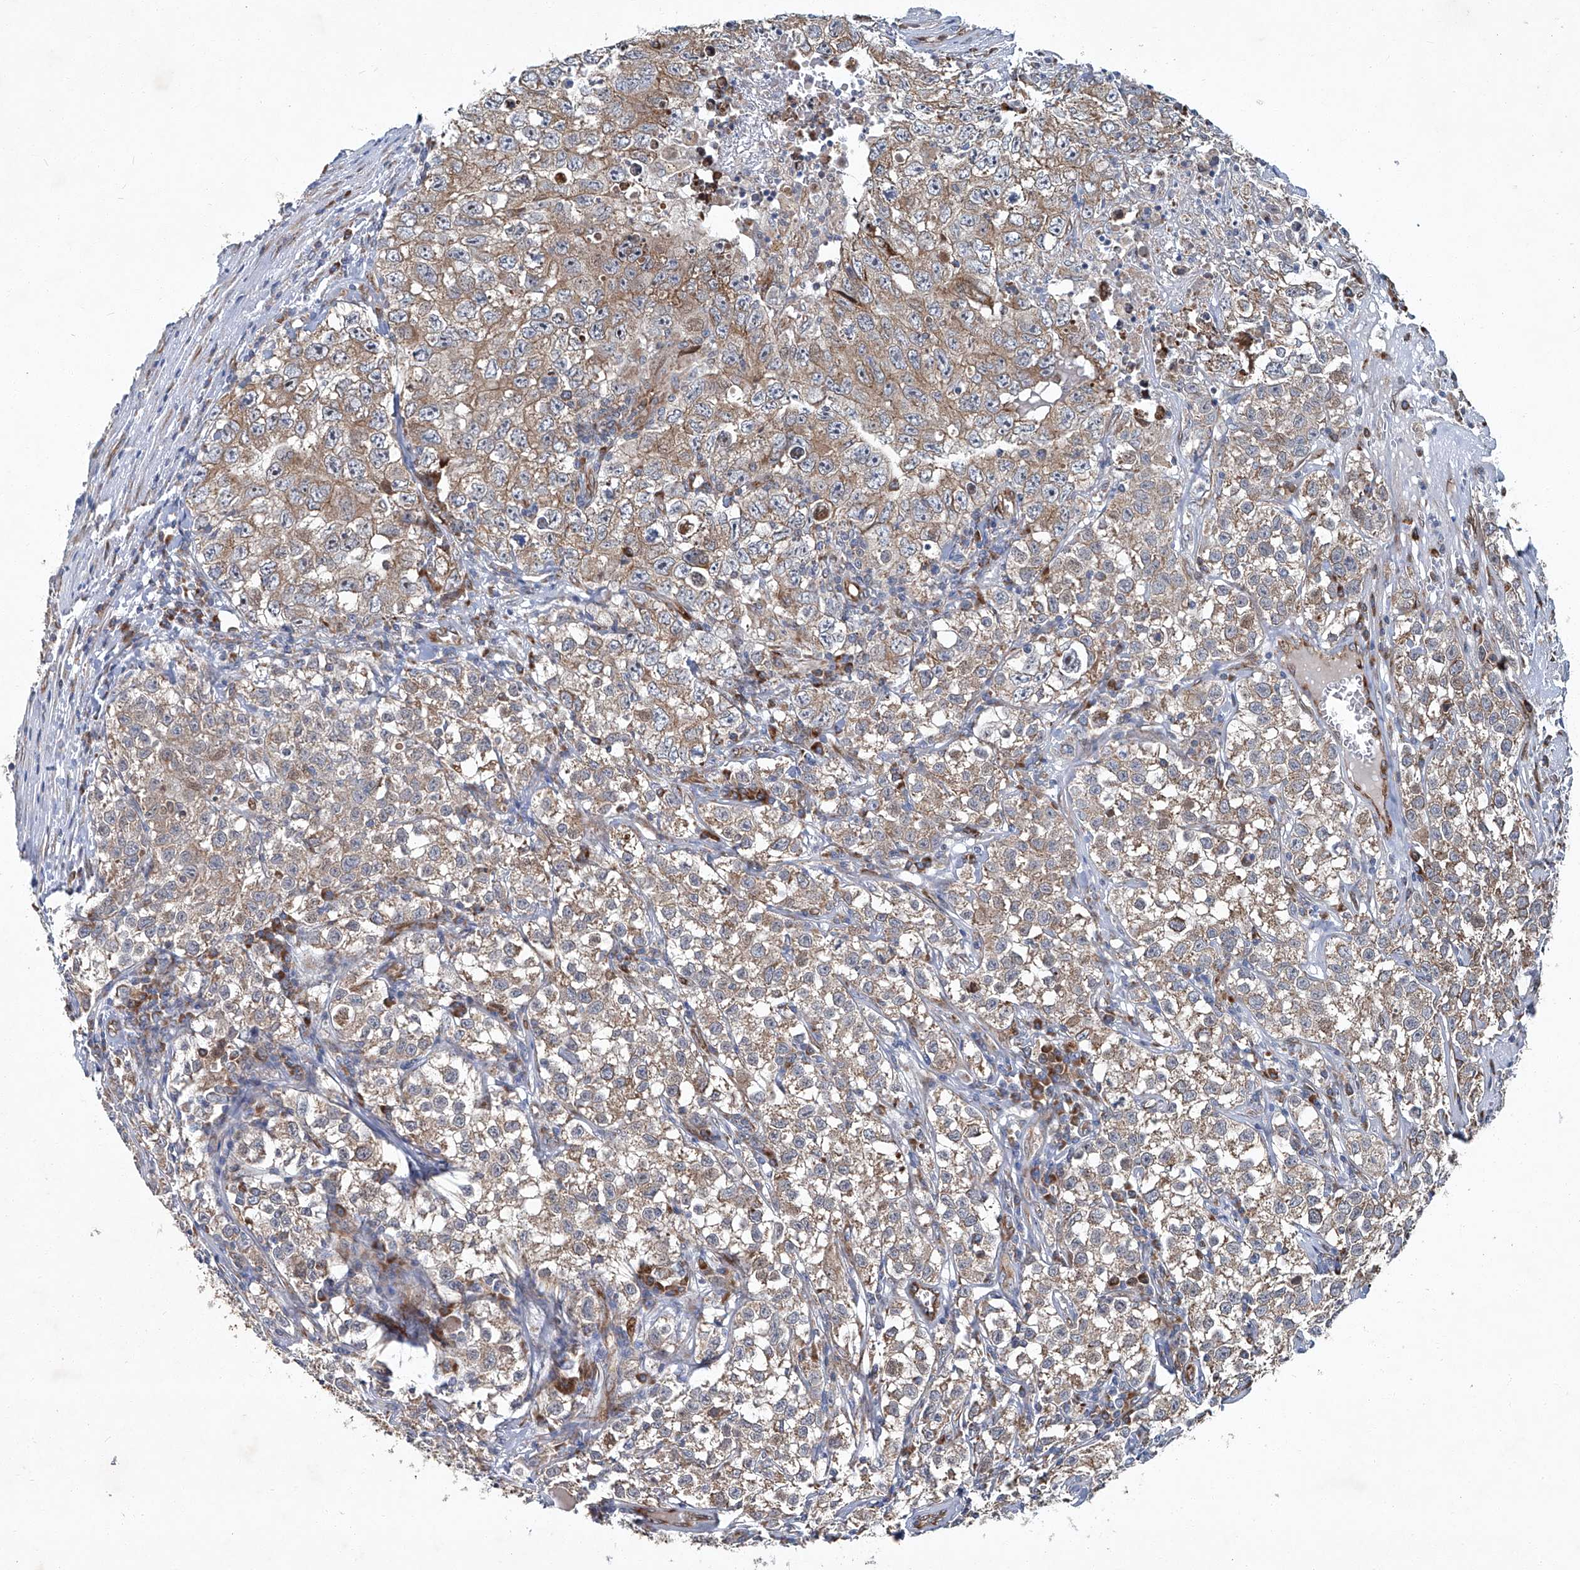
{"staining": {"intensity": "weak", "quantity": ">75%", "location": "cytoplasmic/membranous"}, "tissue": "testis cancer", "cell_type": "Tumor cells", "image_type": "cancer", "snomed": [{"axis": "morphology", "description": "Seminoma, NOS"}, {"axis": "morphology", "description": "Carcinoma, Embryonal, NOS"}, {"axis": "topography", "description": "Testis"}], "caption": "Tumor cells display low levels of weak cytoplasmic/membranous positivity in approximately >75% of cells in human testis cancer (embryonal carcinoma).", "gene": "GPR132", "patient": {"sex": "male", "age": 43}}